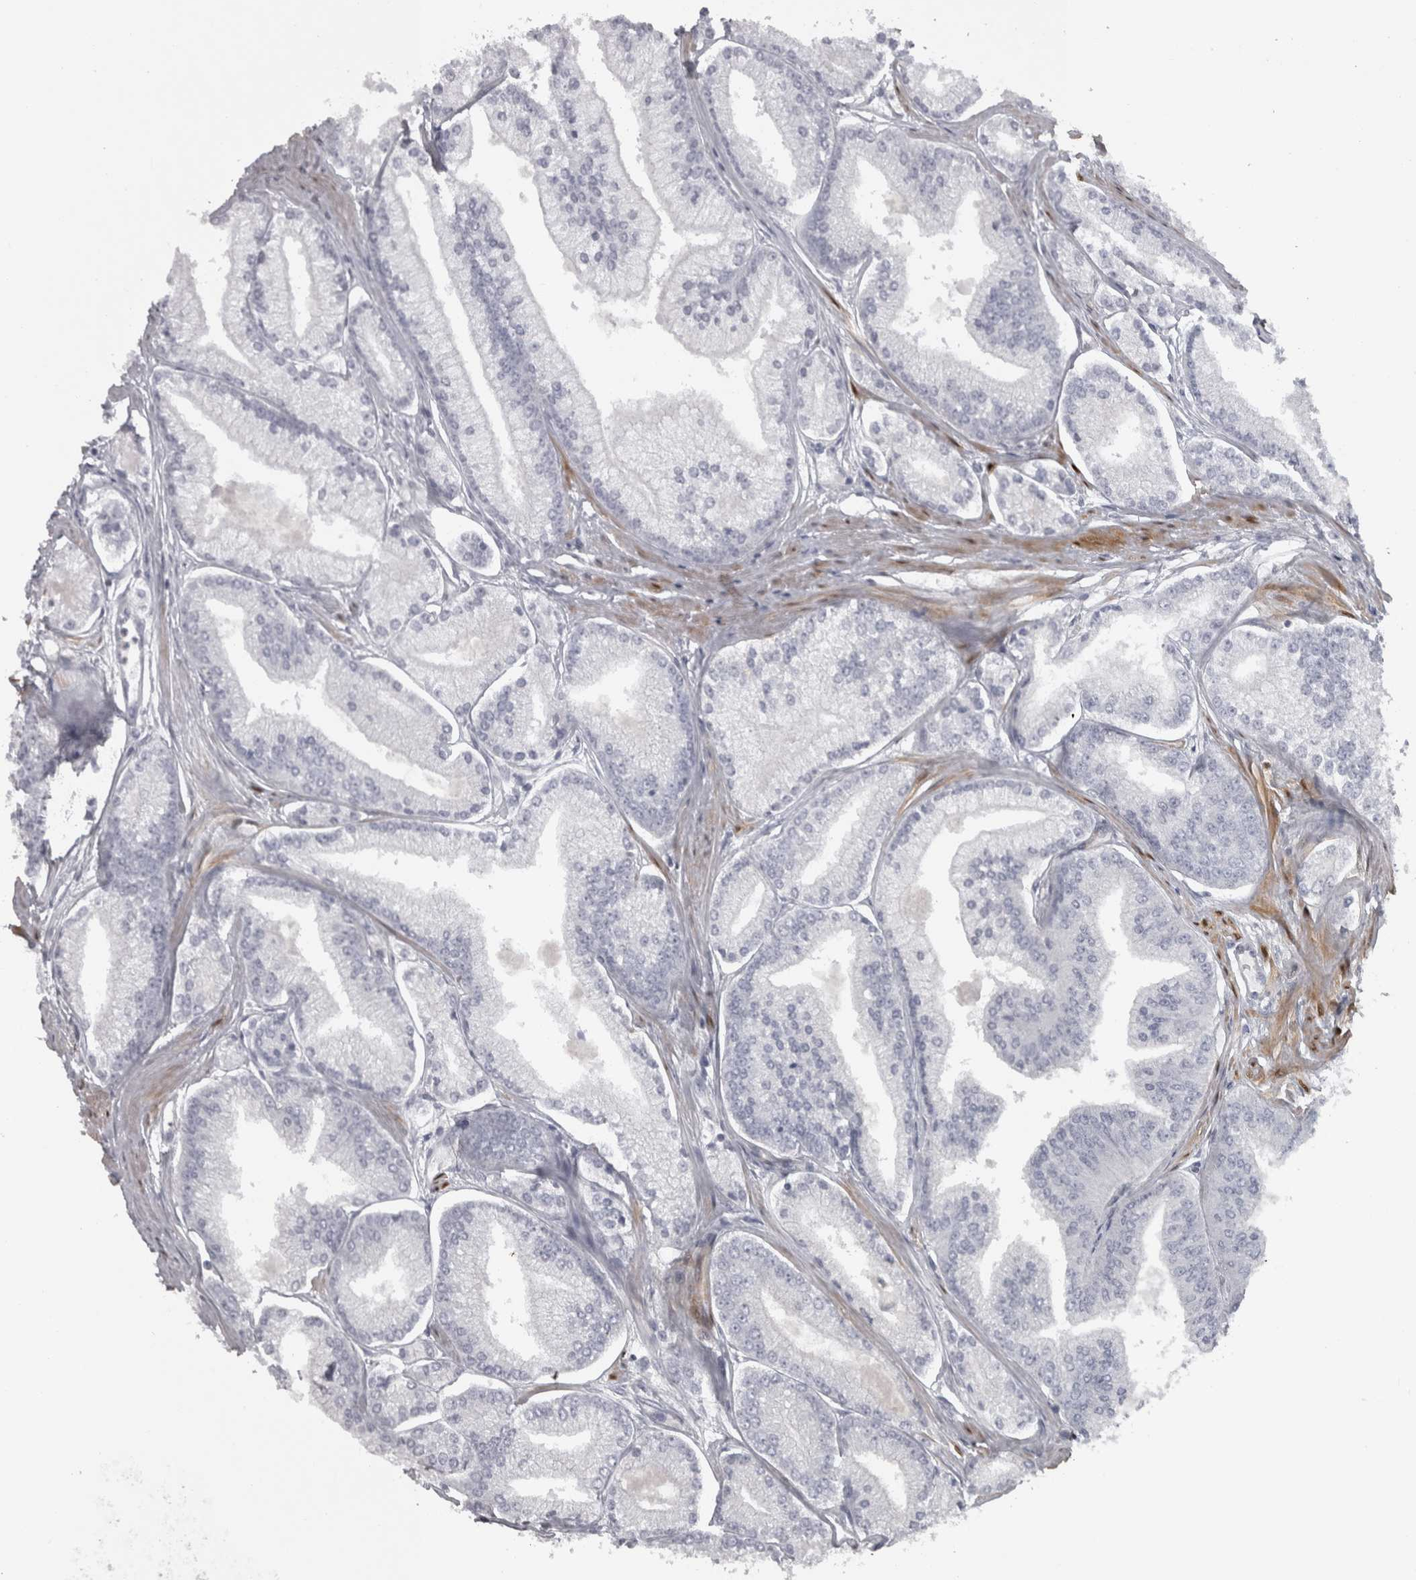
{"staining": {"intensity": "negative", "quantity": "none", "location": "none"}, "tissue": "prostate cancer", "cell_type": "Tumor cells", "image_type": "cancer", "snomed": [{"axis": "morphology", "description": "Adenocarcinoma, Low grade"}, {"axis": "topography", "description": "Prostate"}], "caption": "There is no significant staining in tumor cells of prostate adenocarcinoma (low-grade).", "gene": "PPP1R12B", "patient": {"sex": "male", "age": 52}}